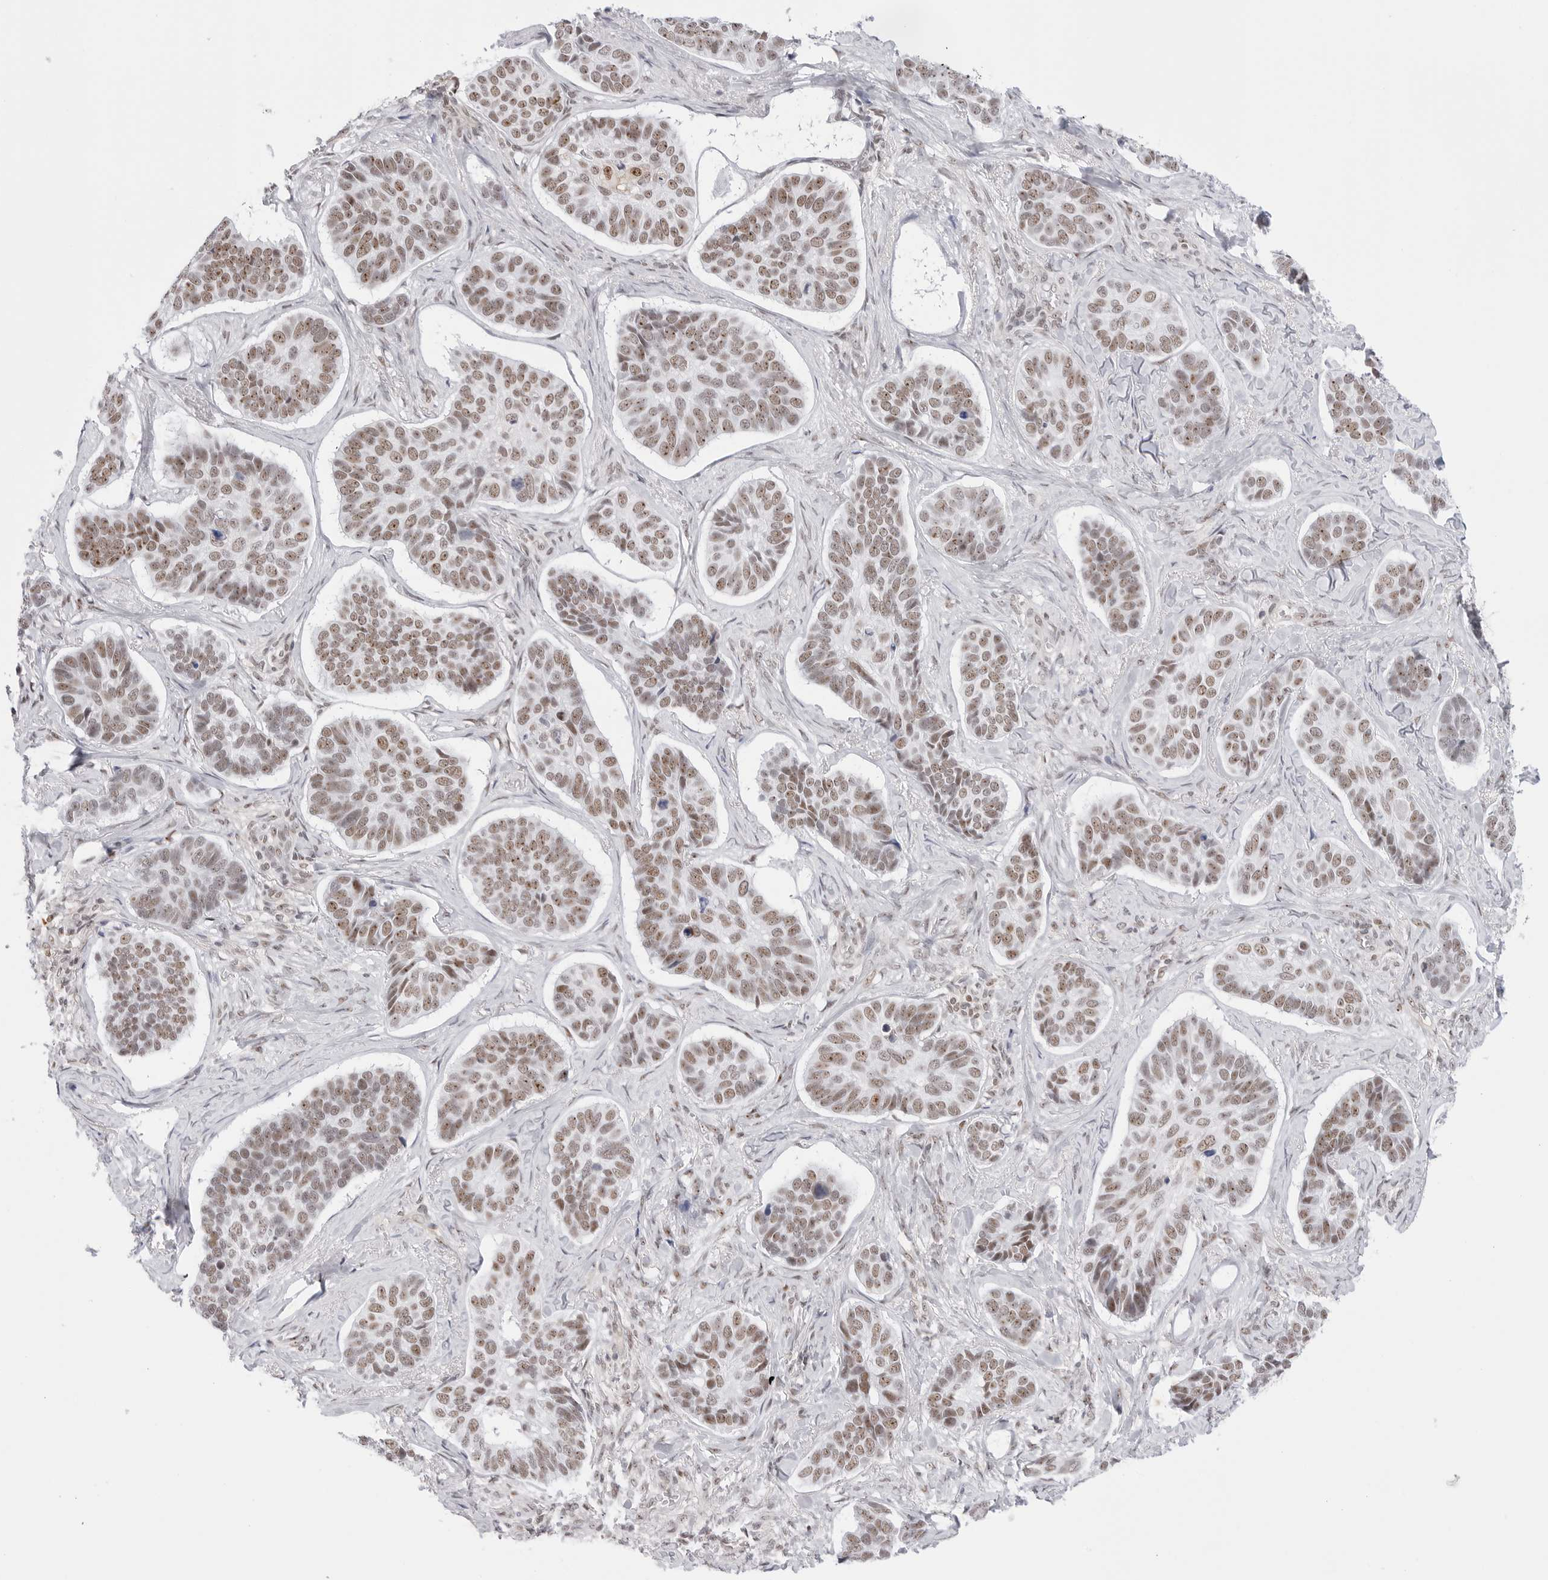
{"staining": {"intensity": "moderate", "quantity": ">75%", "location": "nuclear"}, "tissue": "skin cancer", "cell_type": "Tumor cells", "image_type": "cancer", "snomed": [{"axis": "morphology", "description": "Basal cell carcinoma"}, {"axis": "topography", "description": "Skin"}], "caption": "Skin cancer (basal cell carcinoma) was stained to show a protein in brown. There is medium levels of moderate nuclear expression in about >75% of tumor cells.", "gene": "C1orf162", "patient": {"sex": "male", "age": 62}}